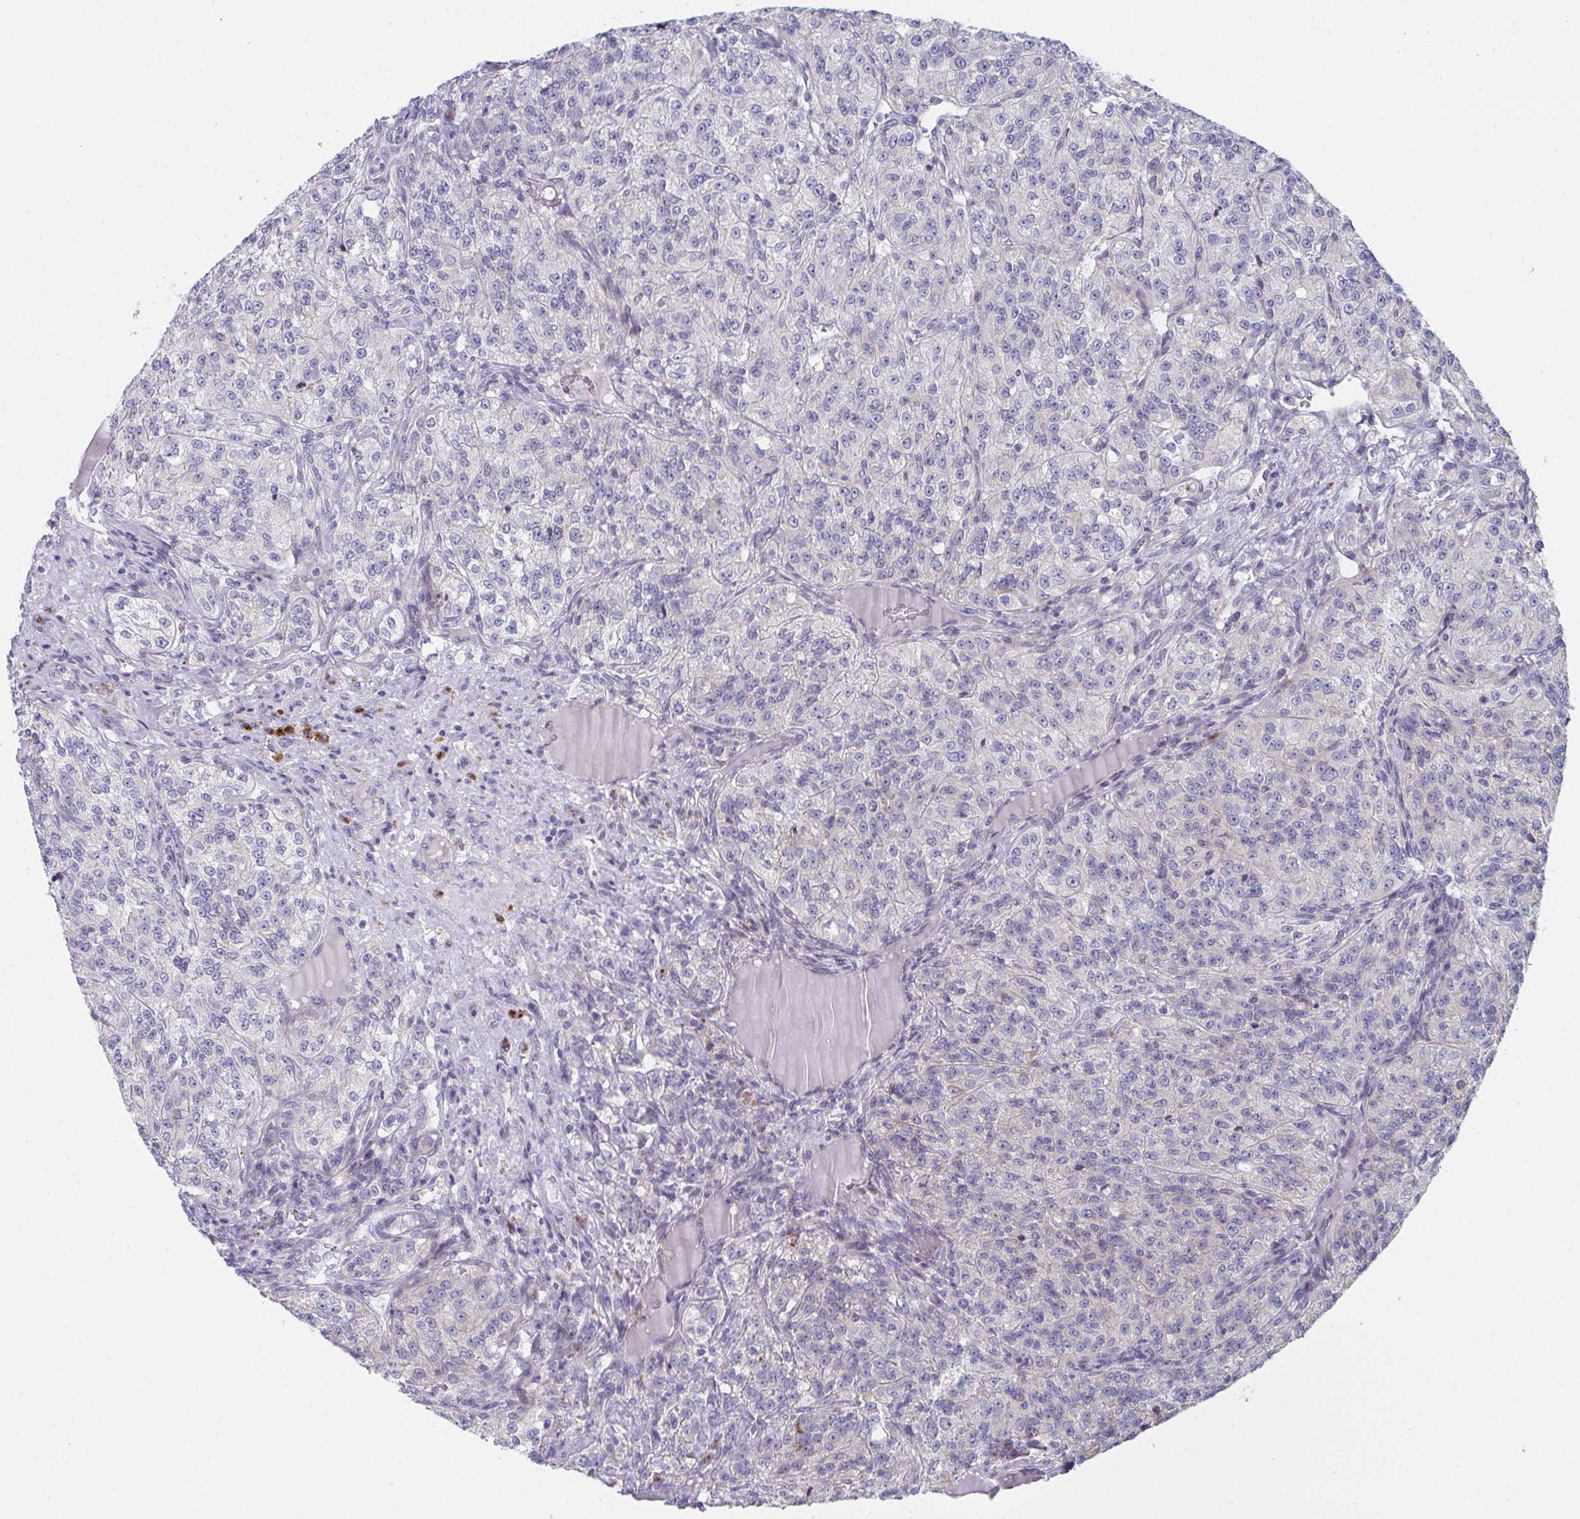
{"staining": {"intensity": "negative", "quantity": "none", "location": "none"}, "tissue": "renal cancer", "cell_type": "Tumor cells", "image_type": "cancer", "snomed": [{"axis": "morphology", "description": "Adenocarcinoma, NOS"}, {"axis": "topography", "description": "Kidney"}], "caption": "IHC photomicrograph of renal cancer stained for a protein (brown), which reveals no positivity in tumor cells.", "gene": "VWDE", "patient": {"sex": "female", "age": 63}}